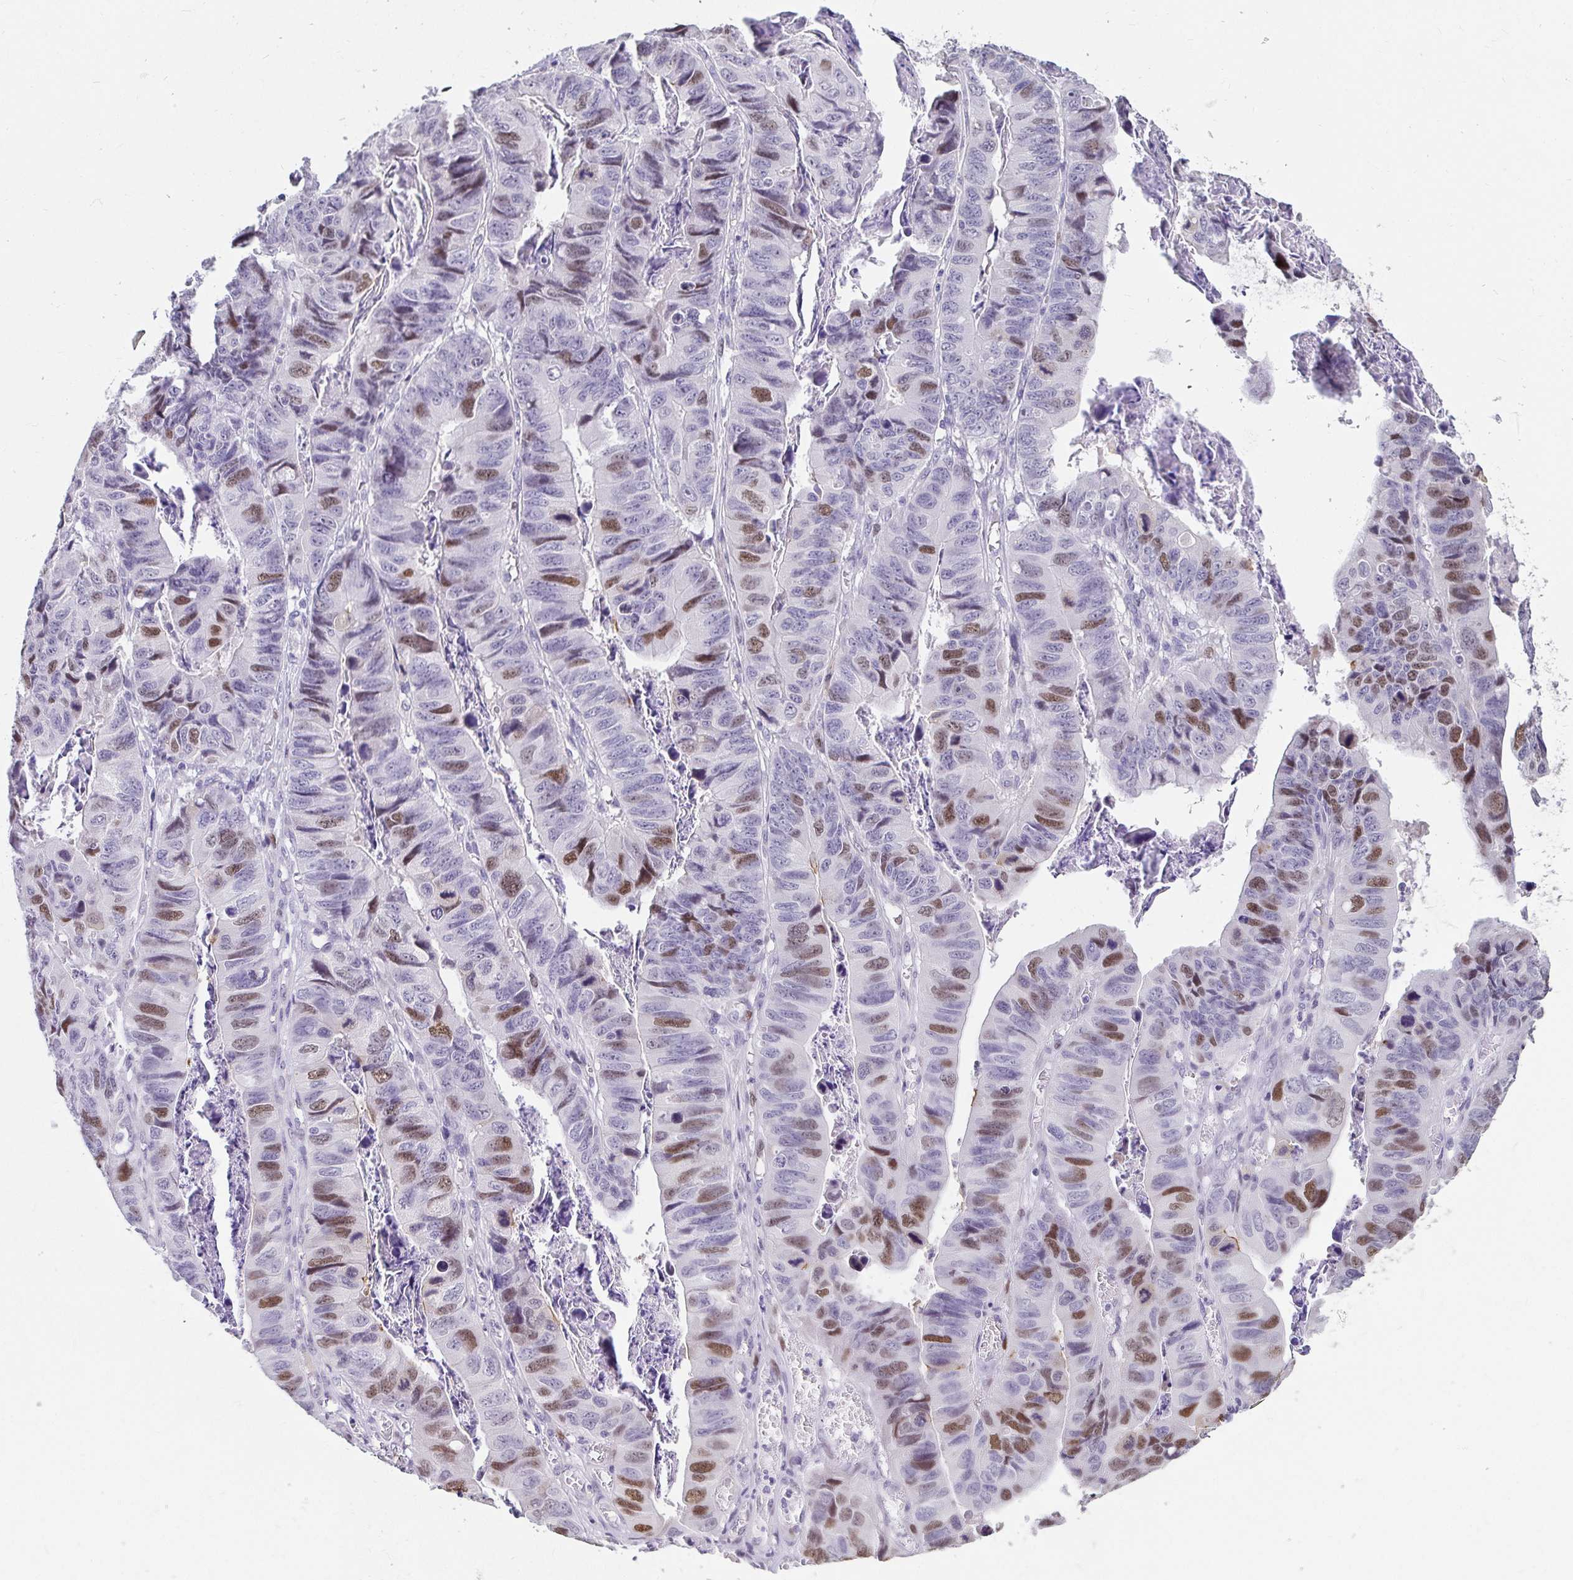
{"staining": {"intensity": "moderate", "quantity": "25%-75%", "location": "nuclear"}, "tissue": "stomach cancer", "cell_type": "Tumor cells", "image_type": "cancer", "snomed": [{"axis": "morphology", "description": "Adenocarcinoma, NOS"}, {"axis": "topography", "description": "Stomach, lower"}], "caption": "Tumor cells display moderate nuclear staining in approximately 25%-75% of cells in stomach cancer. (DAB (3,3'-diaminobenzidine) = brown stain, brightfield microscopy at high magnification).", "gene": "ANLN", "patient": {"sex": "male", "age": 77}}